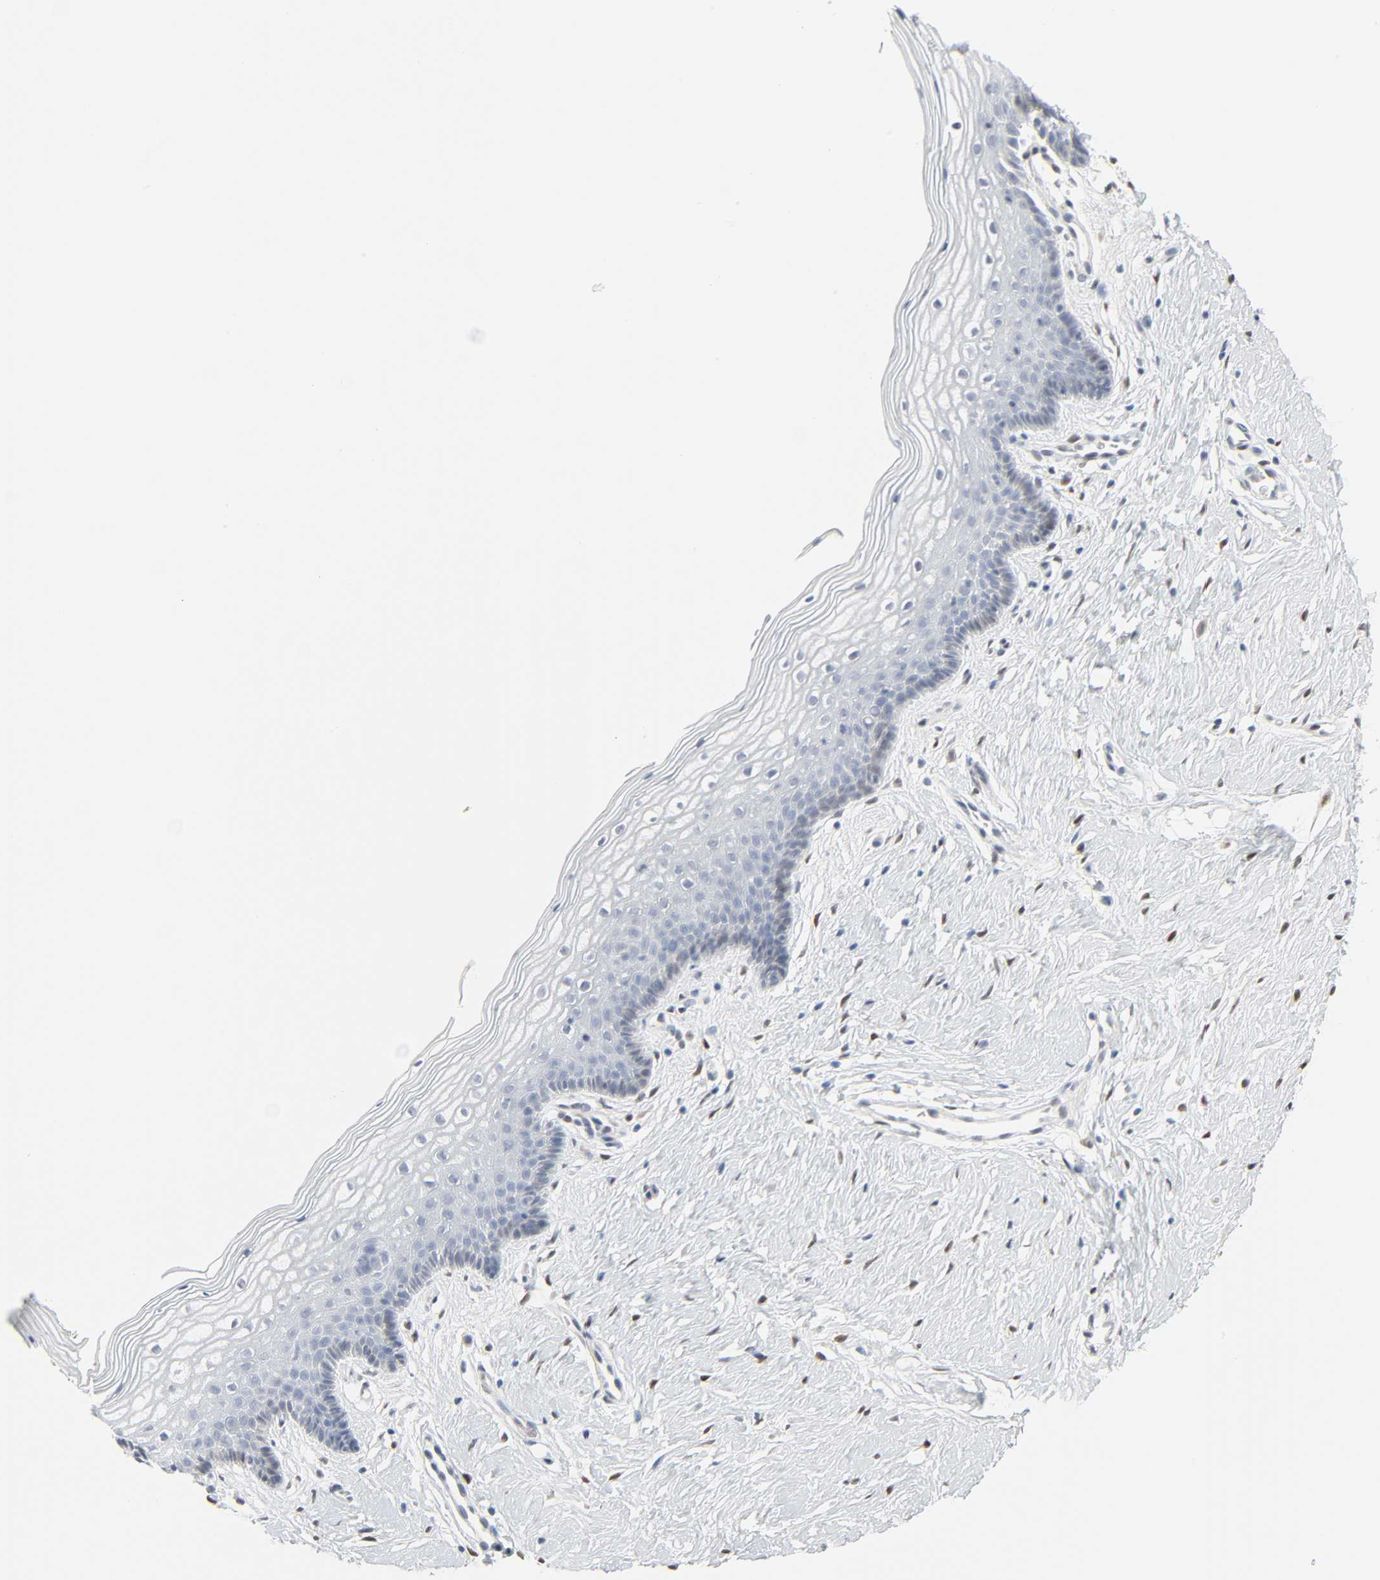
{"staining": {"intensity": "negative", "quantity": "none", "location": "none"}, "tissue": "vagina", "cell_type": "Squamous epithelial cells", "image_type": "normal", "snomed": [{"axis": "morphology", "description": "Normal tissue, NOS"}, {"axis": "topography", "description": "Vagina"}], "caption": "High power microscopy histopathology image of an immunohistochemistry micrograph of unremarkable vagina, revealing no significant positivity in squamous epithelial cells.", "gene": "ZBTB16", "patient": {"sex": "female", "age": 46}}